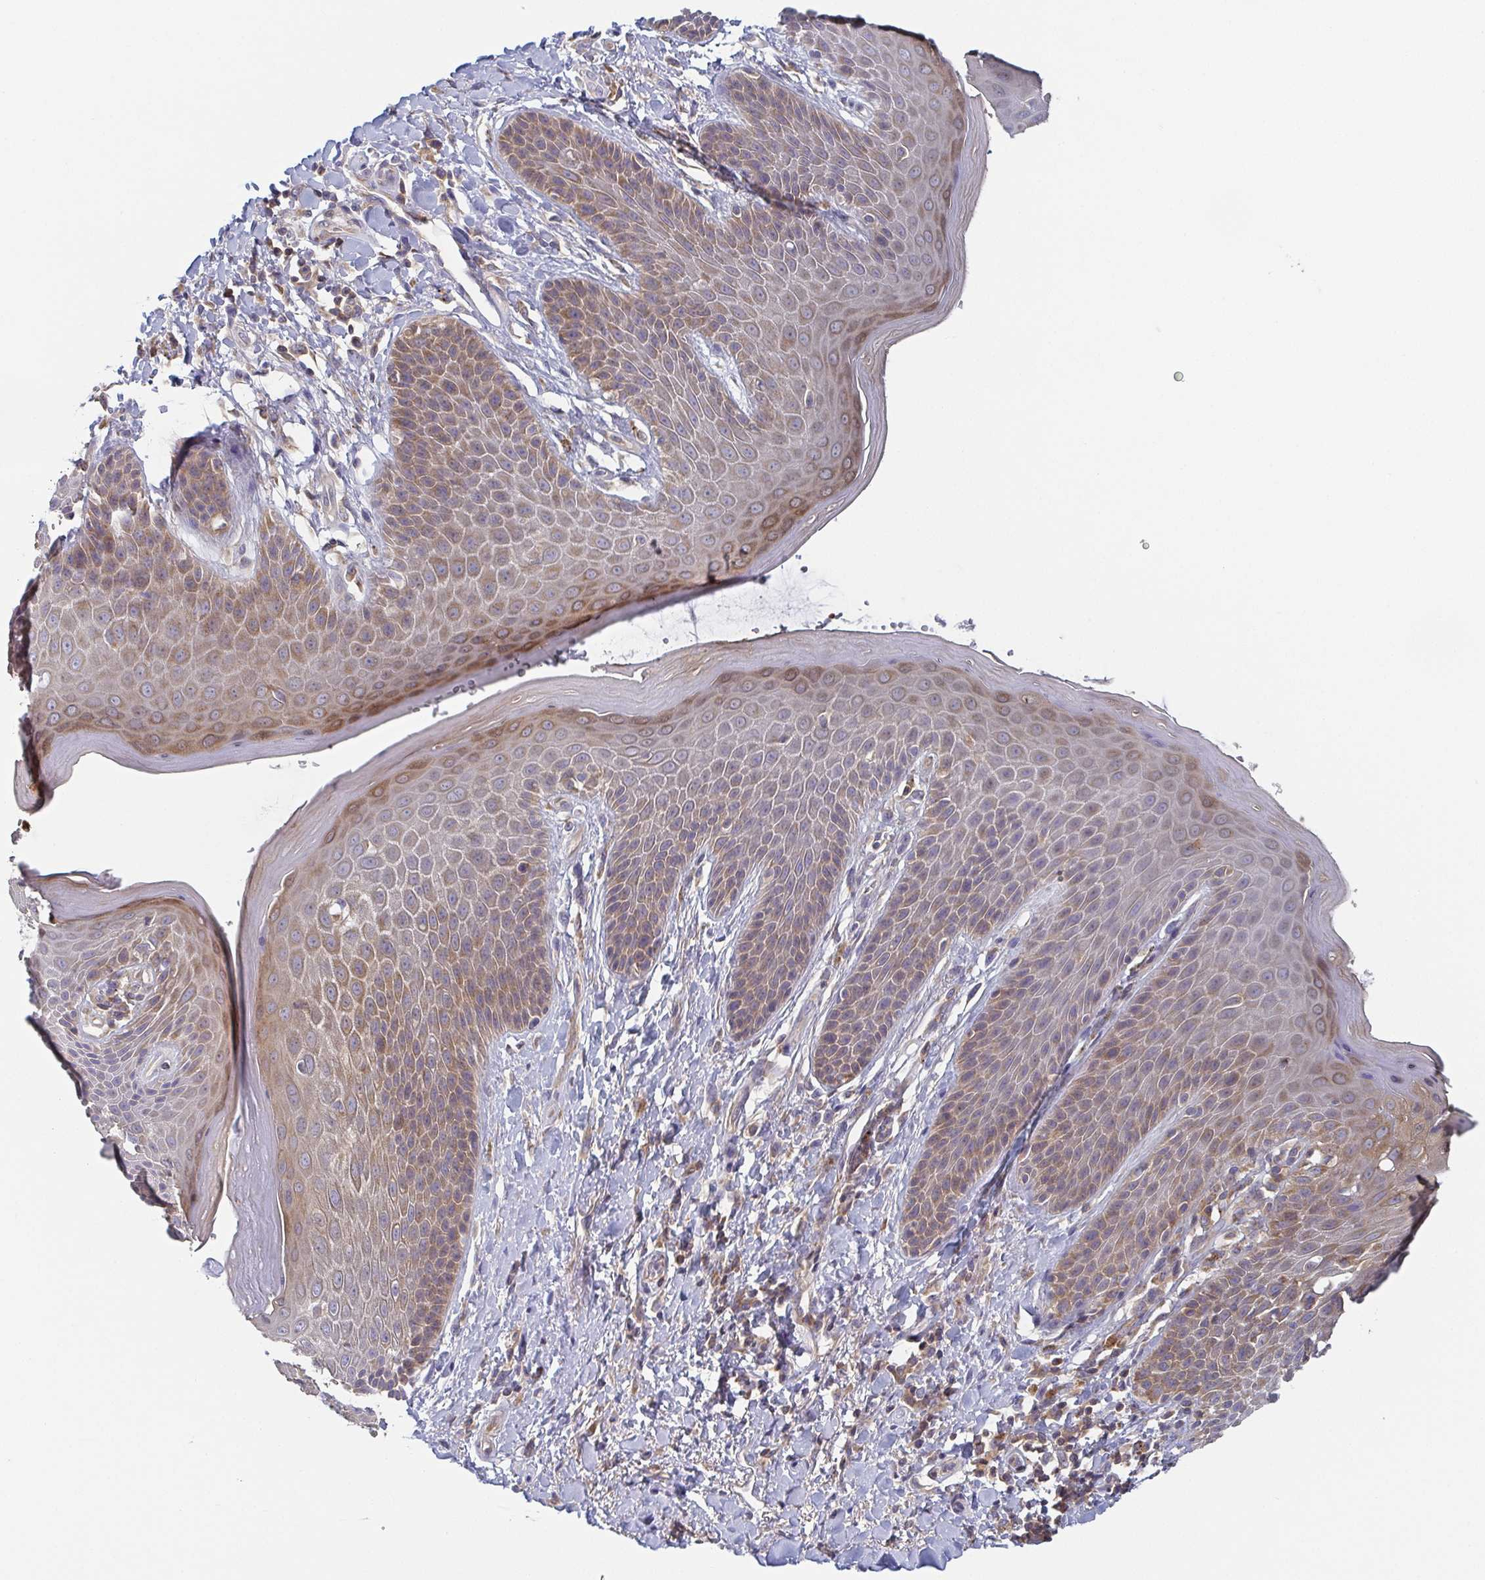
{"staining": {"intensity": "moderate", "quantity": "25%-75%", "location": "cytoplasmic/membranous"}, "tissue": "skin", "cell_type": "Epidermal cells", "image_type": "normal", "snomed": [{"axis": "morphology", "description": "Normal tissue, NOS"}, {"axis": "topography", "description": "Anal"}, {"axis": "topography", "description": "Peripheral nerve tissue"}], "caption": "A high-resolution histopathology image shows immunohistochemistry staining of normal skin, which exhibits moderate cytoplasmic/membranous positivity in approximately 25%-75% of epidermal cells. (DAB (3,3'-diaminobenzidine) IHC with brightfield microscopy, high magnification).", "gene": "TUFT1", "patient": {"sex": "male", "age": 51}}